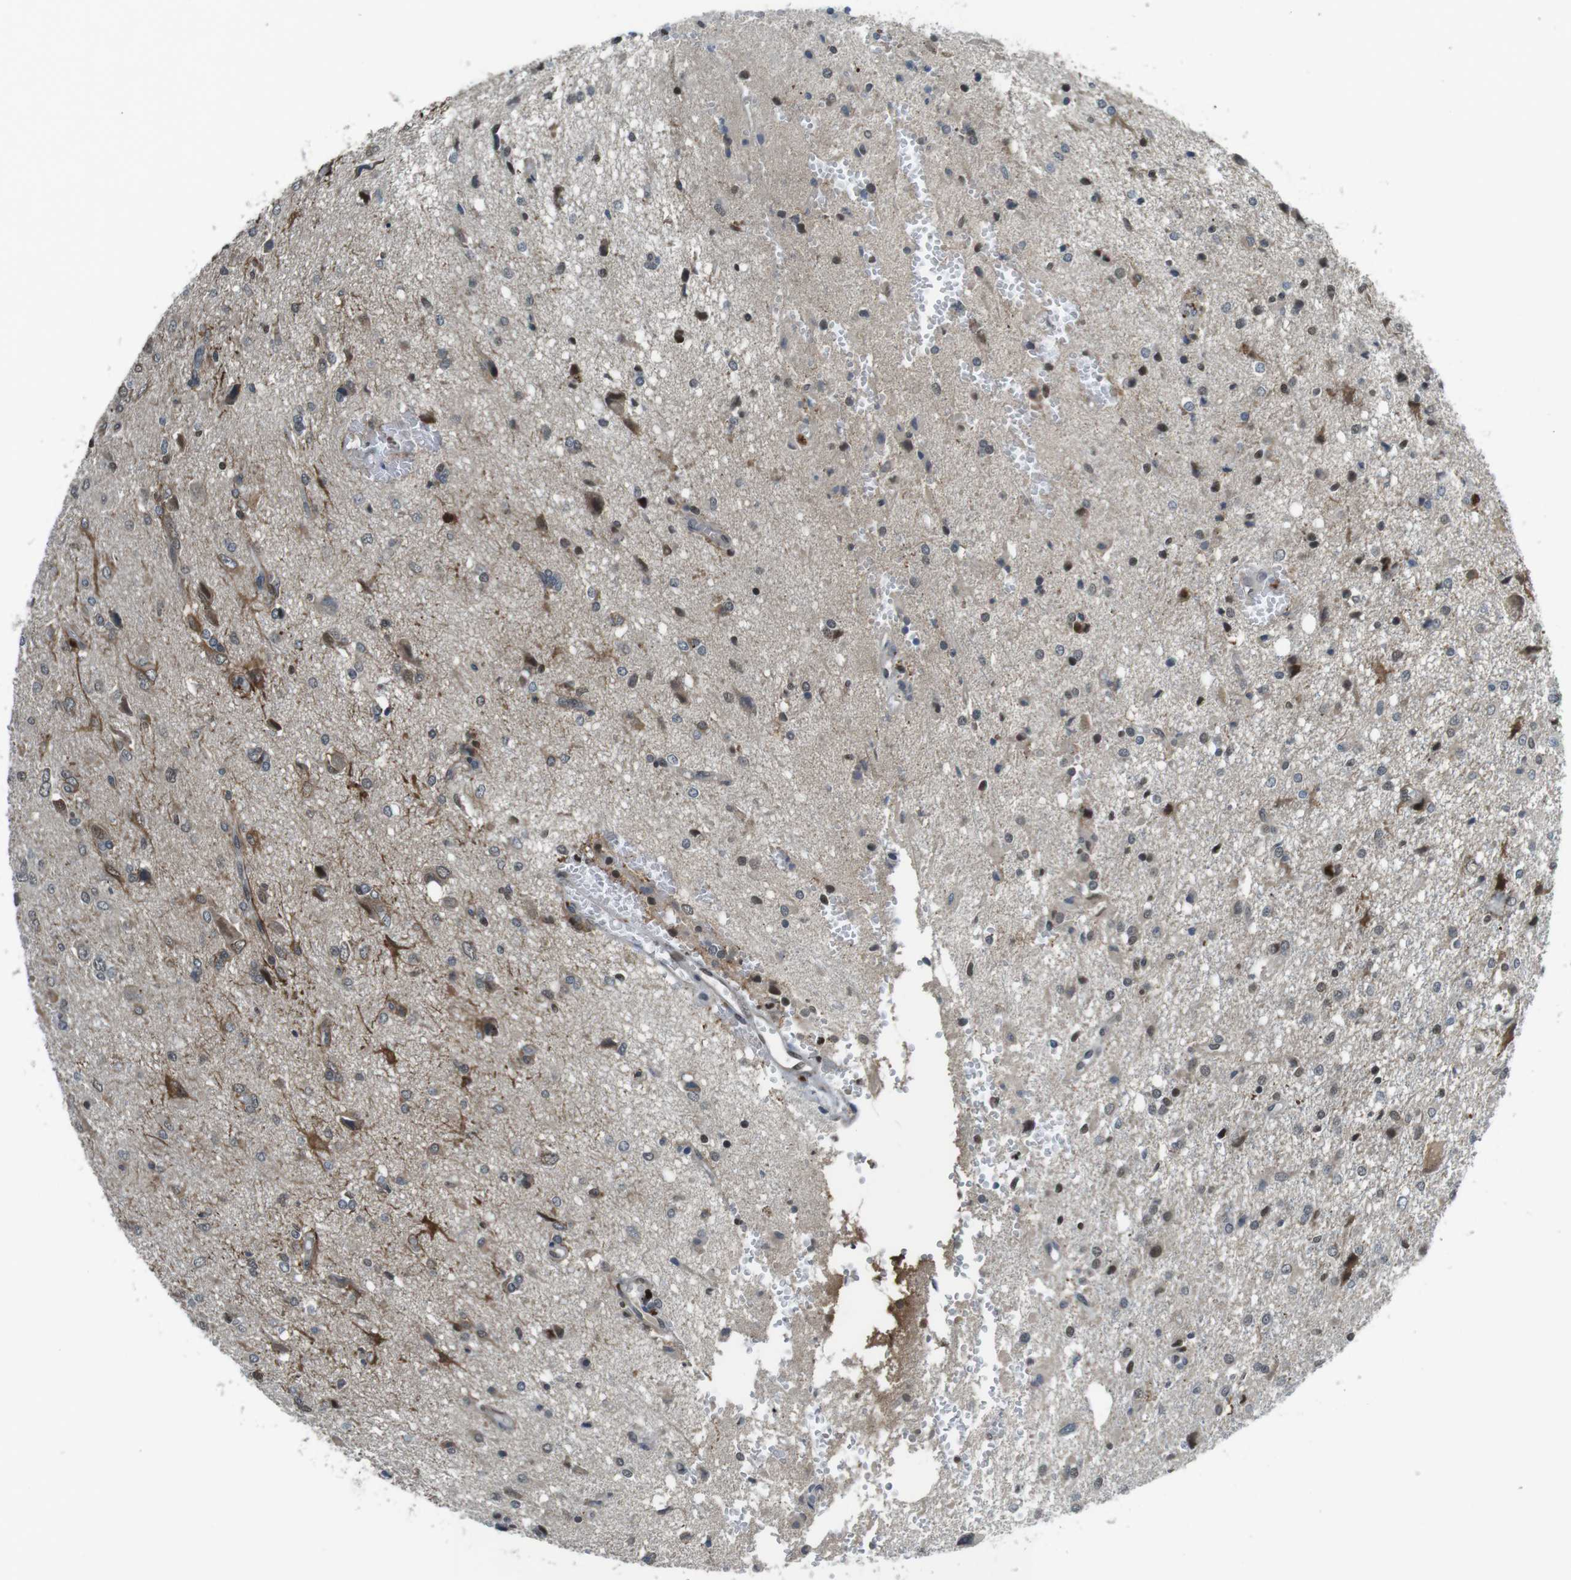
{"staining": {"intensity": "moderate", "quantity": "25%-75%", "location": "nuclear"}, "tissue": "glioma", "cell_type": "Tumor cells", "image_type": "cancer", "snomed": [{"axis": "morphology", "description": "Glioma, malignant, High grade"}, {"axis": "topography", "description": "Brain"}], "caption": "A brown stain labels moderate nuclear staining of a protein in human malignant glioma (high-grade) tumor cells. Nuclei are stained in blue.", "gene": "MAPKAPK5", "patient": {"sex": "female", "age": 59}}